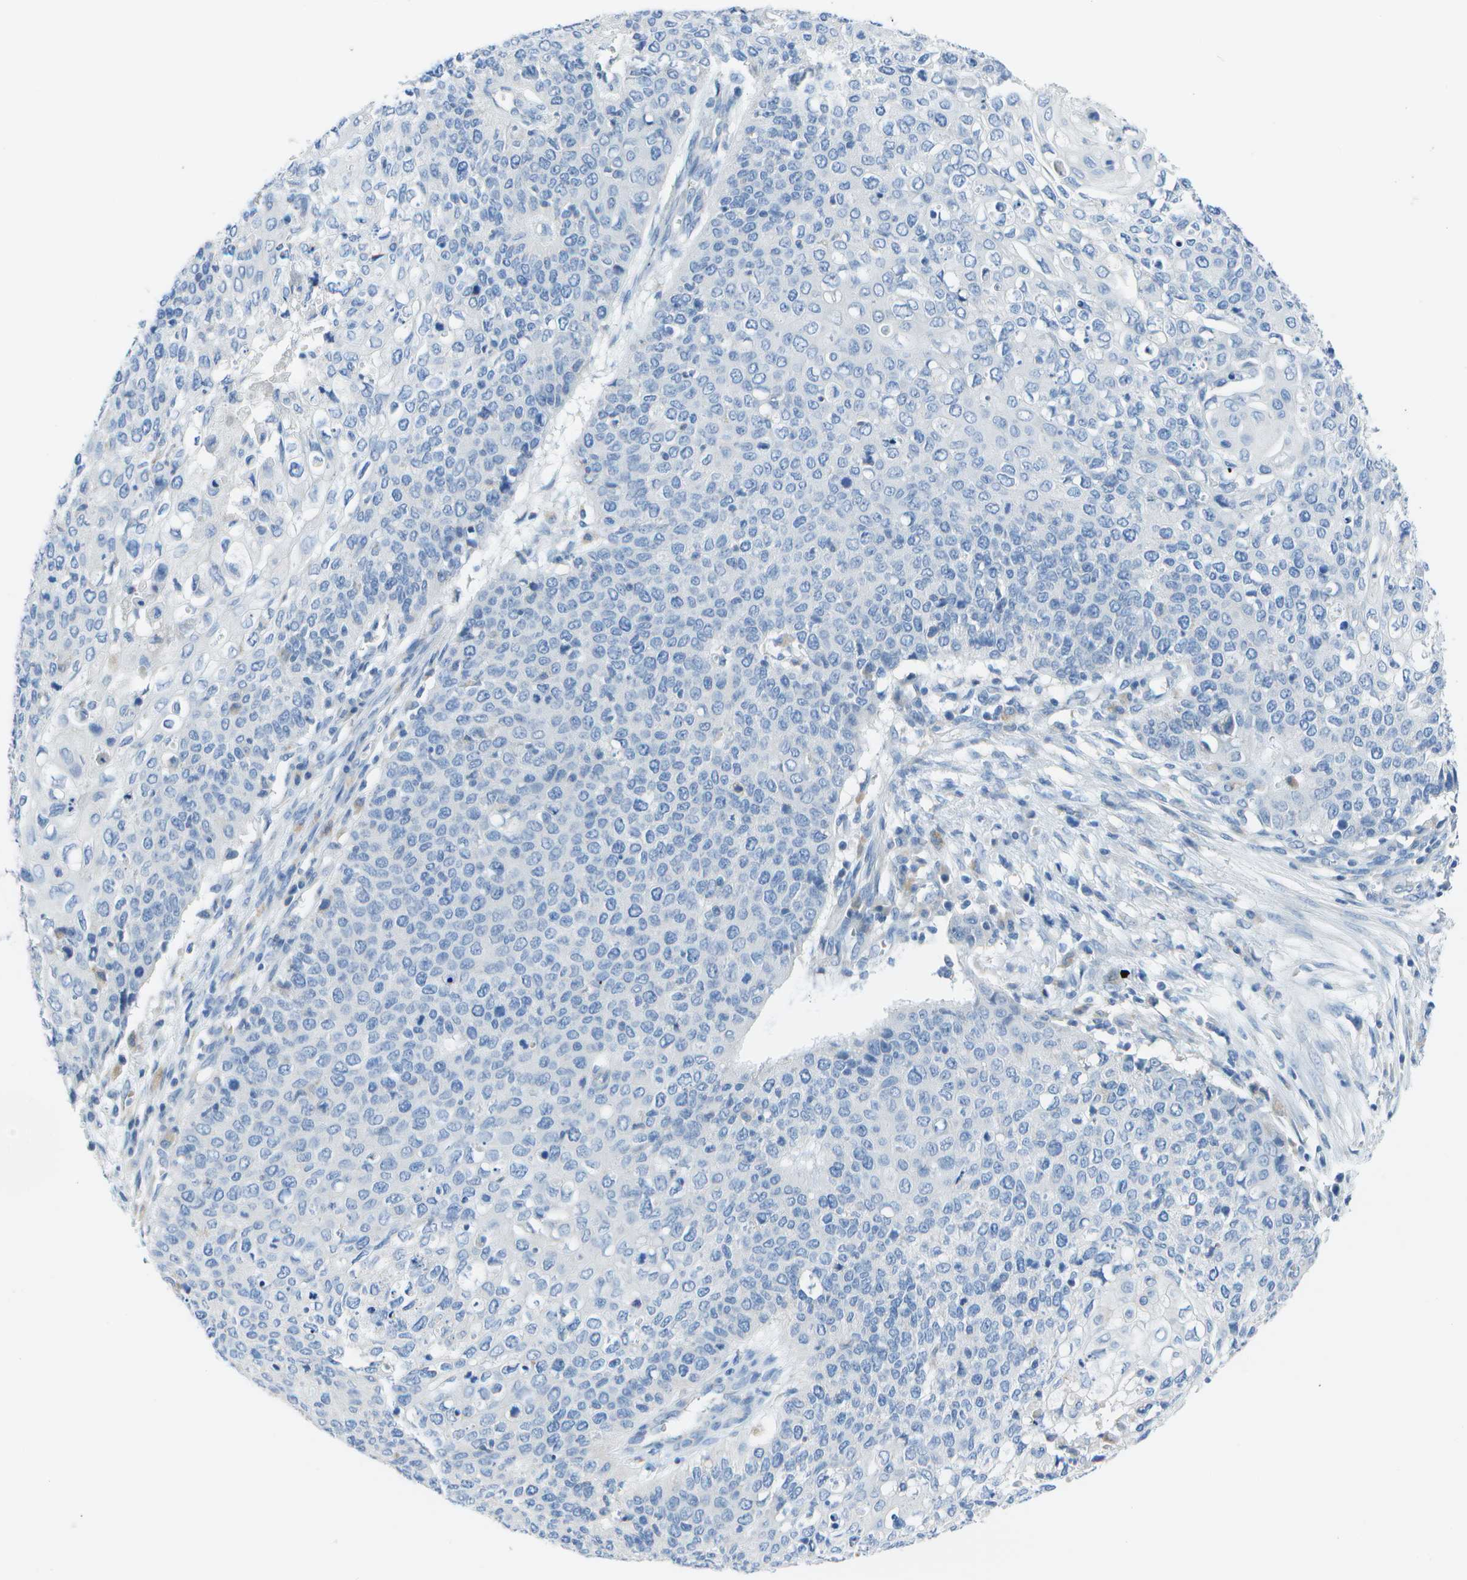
{"staining": {"intensity": "negative", "quantity": "none", "location": "none"}, "tissue": "cervical cancer", "cell_type": "Tumor cells", "image_type": "cancer", "snomed": [{"axis": "morphology", "description": "Squamous cell carcinoma, NOS"}, {"axis": "topography", "description": "Cervix"}], "caption": "This image is of cervical cancer (squamous cell carcinoma) stained with immunohistochemistry (IHC) to label a protein in brown with the nuclei are counter-stained blue. There is no staining in tumor cells.", "gene": "DCT", "patient": {"sex": "female", "age": 39}}